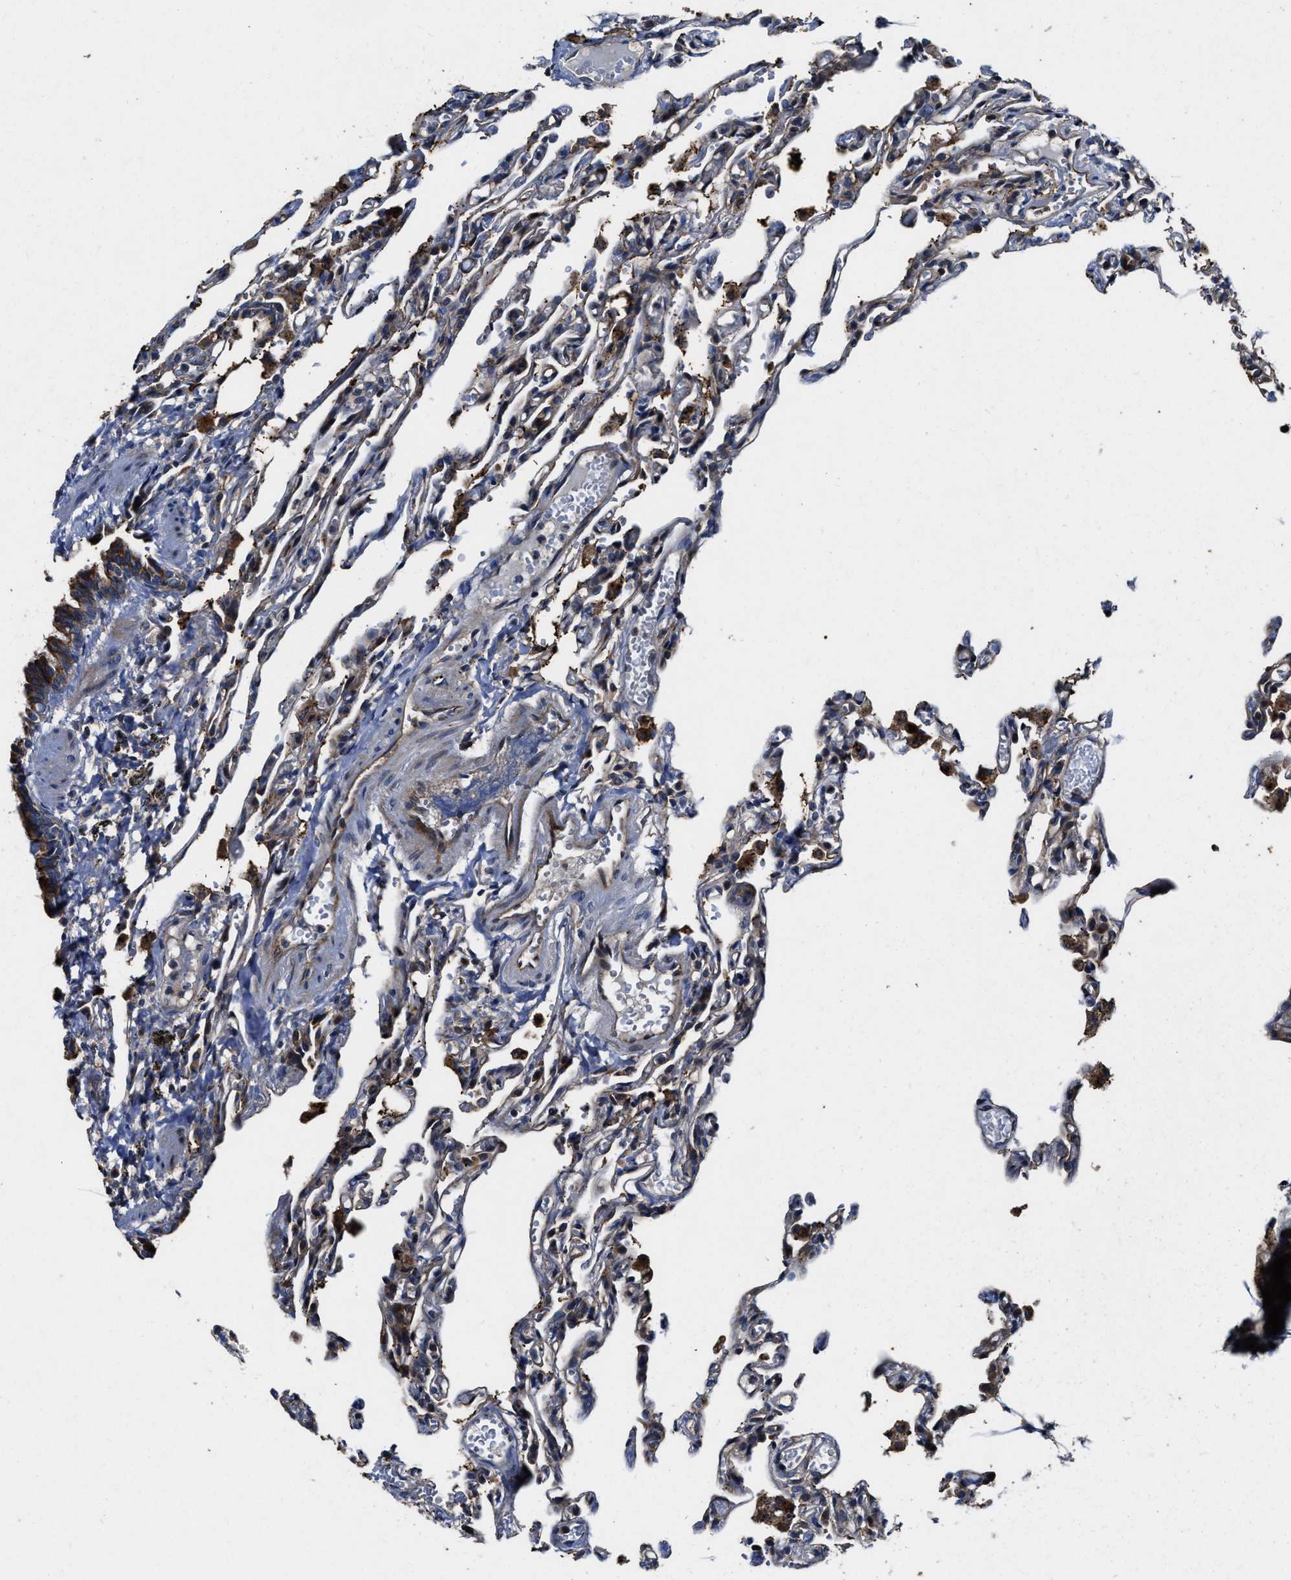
{"staining": {"intensity": "weak", "quantity": "25%-75%", "location": "cytoplasmic/membranous"}, "tissue": "lung", "cell_type": "Alveolar cells", "image_type": "normal", "snomed": [{"axis": "morphology", "description": "Normal tissue, NOS"}, {"axis": "topography", "description": "Lung"}], "caption": "High-power microscopy captured an IHC micrograph of benign lung, revealing weak cytoplasmic/membranous positivity in about 25%-75% of alveolar cells.", "gene": "PTAR1", "patient": {"sex": "male", "age": 21}}